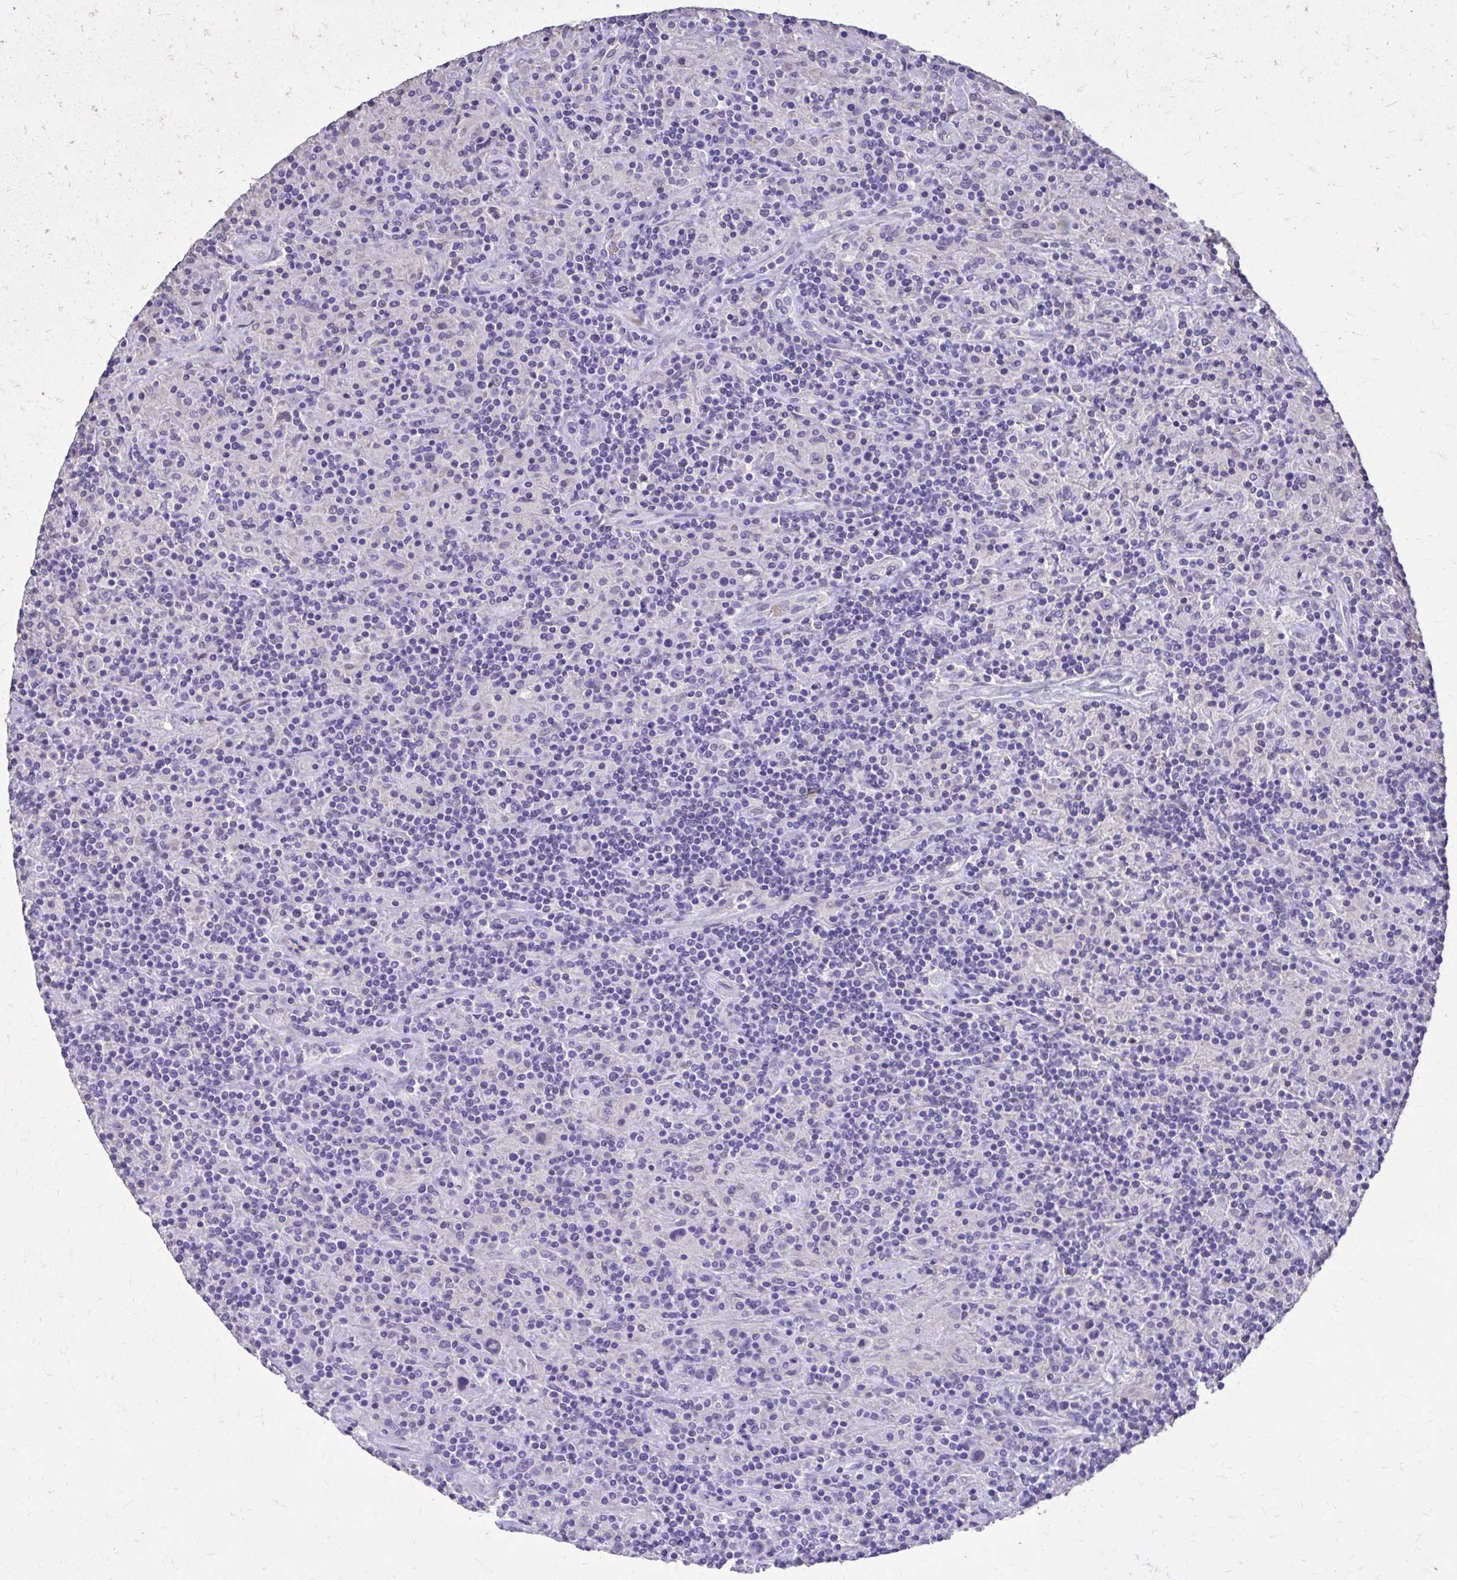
{"staining": {"intensity": "negative", "quantity": "none", "location": "none"}, "tissue": "lymphoma", "cell_type": "Tumor cells", "image_type": "cancer", "snomed": [{"axis": "morphology", "description": "Hodgkin's disease, NOS"}, {"axis": "topography", "description": "Lymph node"}], "caption": "High magnification brightfield microscopy of lymphoma stained with DAB (3,3'-diaminobenzidine) (brown) and counterstained with hematoxylin (blue): tumor cells show no significant expression.", "gene": "EPB41L1", "patient": {"sex": "male", "age": 70}}